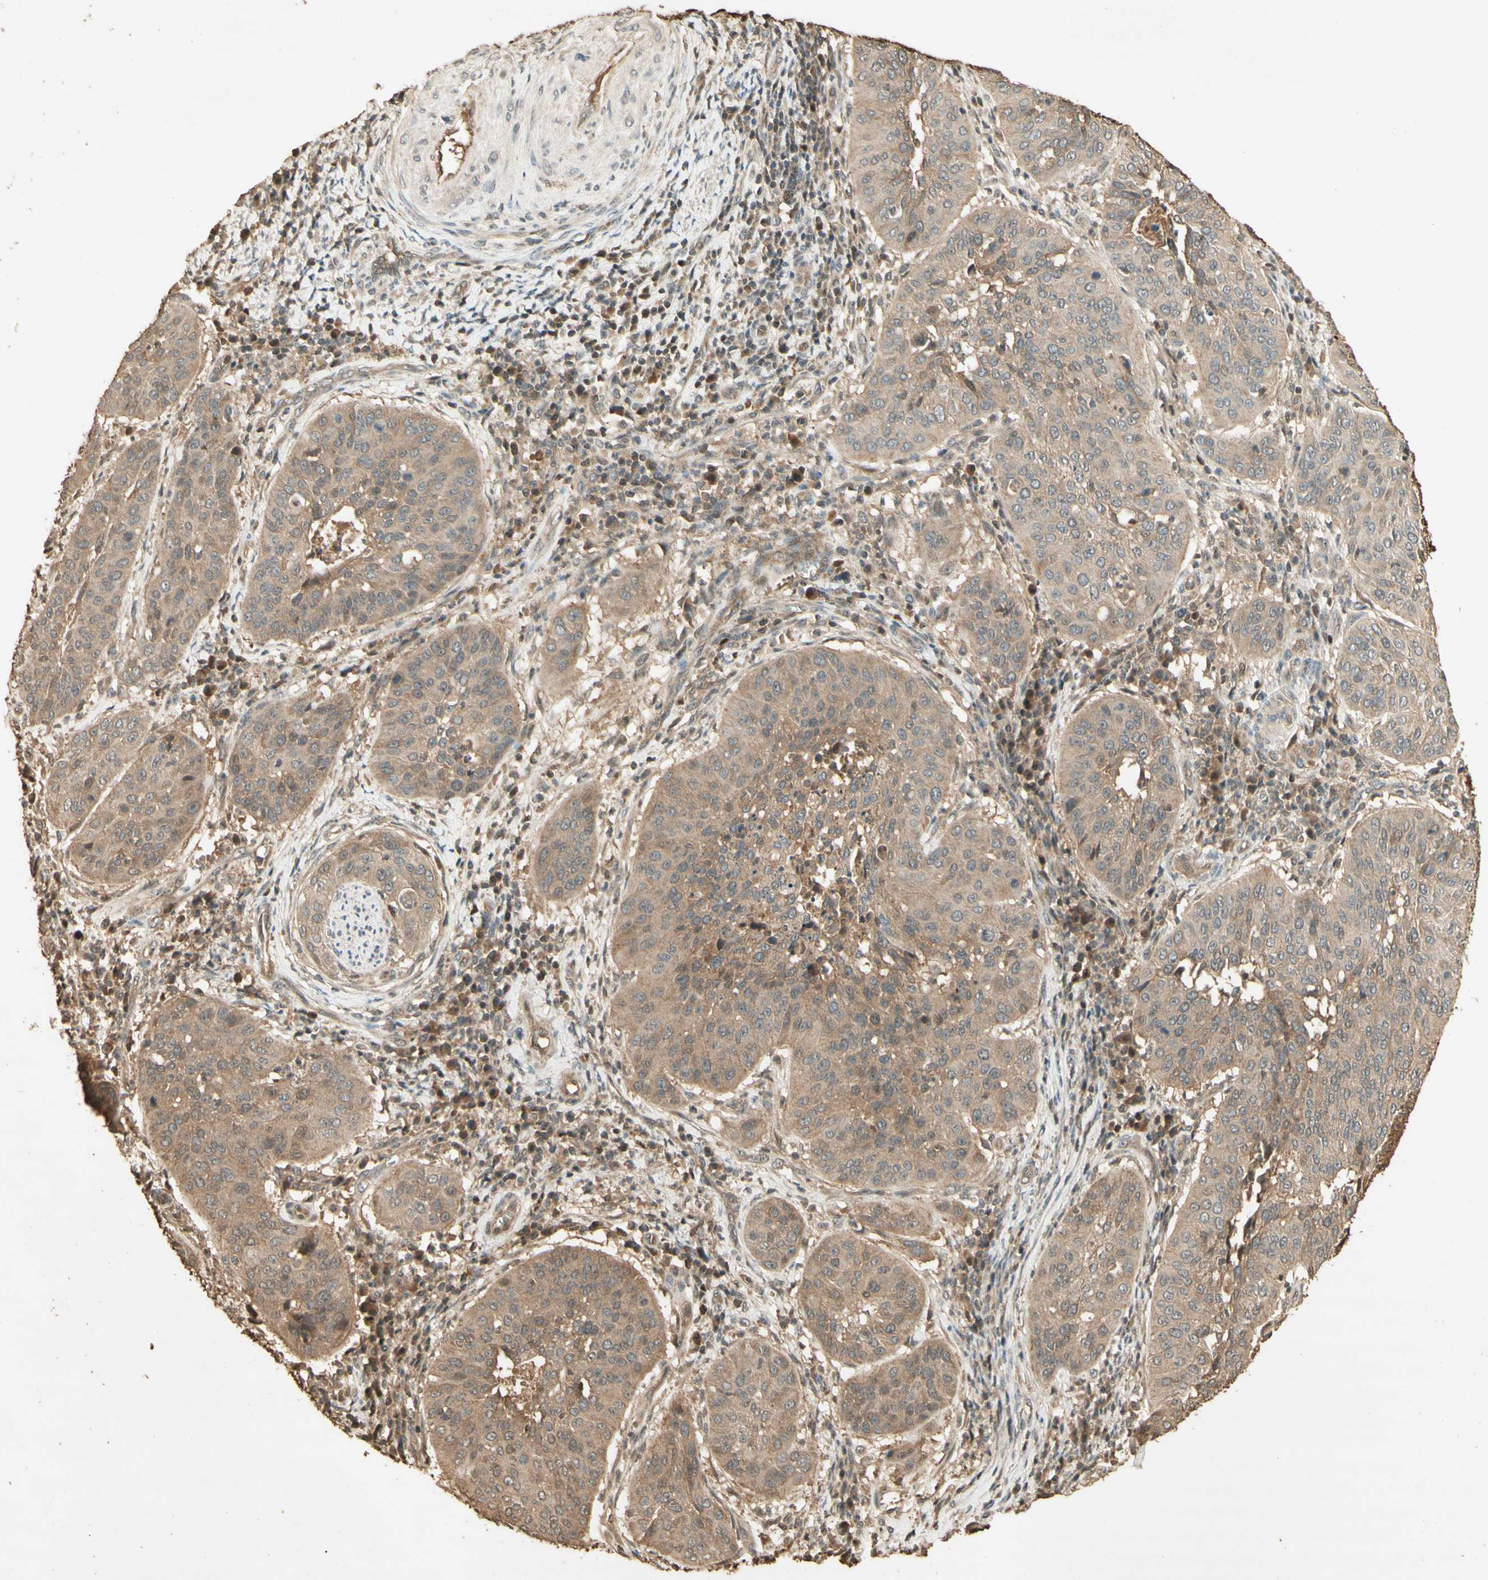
{"staining": {"intensity": "moderate", "quantity": ">75%", "location": "cytoplasmic/membranous"}, "tissue": "cervical cancer", "cell_type": "Tumor cells", "image_type": "cancer", "snomed": [{"axis": "morphology", "description": "Normal tissue, NOS"}, {"axis": "morphology", "description": "Squamous cell carcinoma, NOS"}, {"axis": "topography", "description": "Cervix"}], "caption": "Immunohistochemistry (IHC) of cervical cancer (squamous cell carcinoma) exhibits medium levels of moderate cytoplasmic/membranous positivity in approximately >75% of tumor cells.", "gene": "SMAD9", "patient": {"sex": "female", "age": 39}}